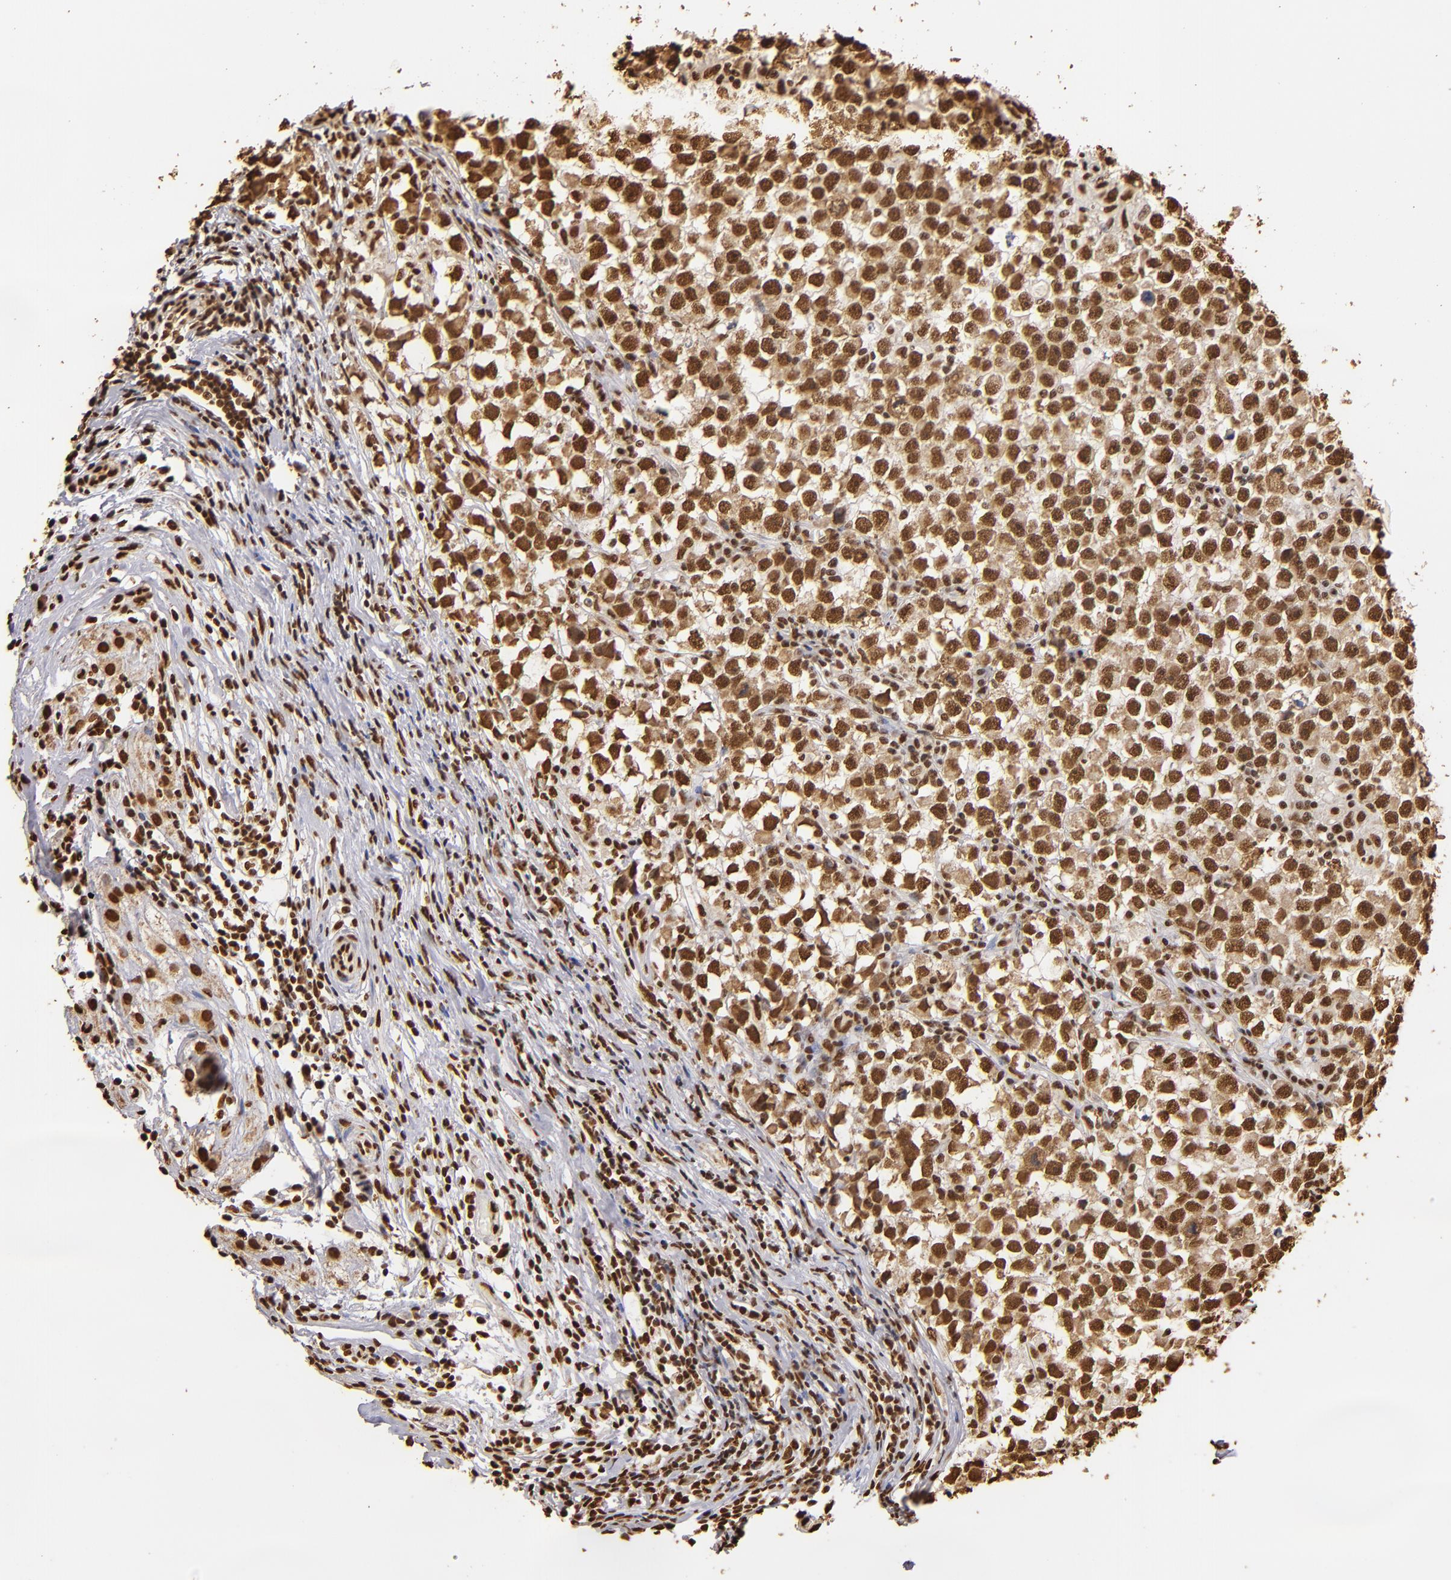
{"staining": {"intensity": "strong", "quantity": ">75%", "location": "nuclear"}, "tissue": "testis cancer", "cell_type": "Tumor cells", "image_type": "cancer", "snomed": [{"axis": "morphology", "description": "Seminoma, NOS"}, {"axis": "topography", "description": "Testis"}], "caption": "This is an image of immunohistochemistry staining of testis cancer, which shows strong staining in the nuclear of tumor cells.", "gene": "ILF3", "patient": {"sex": "male", "age": 33}}